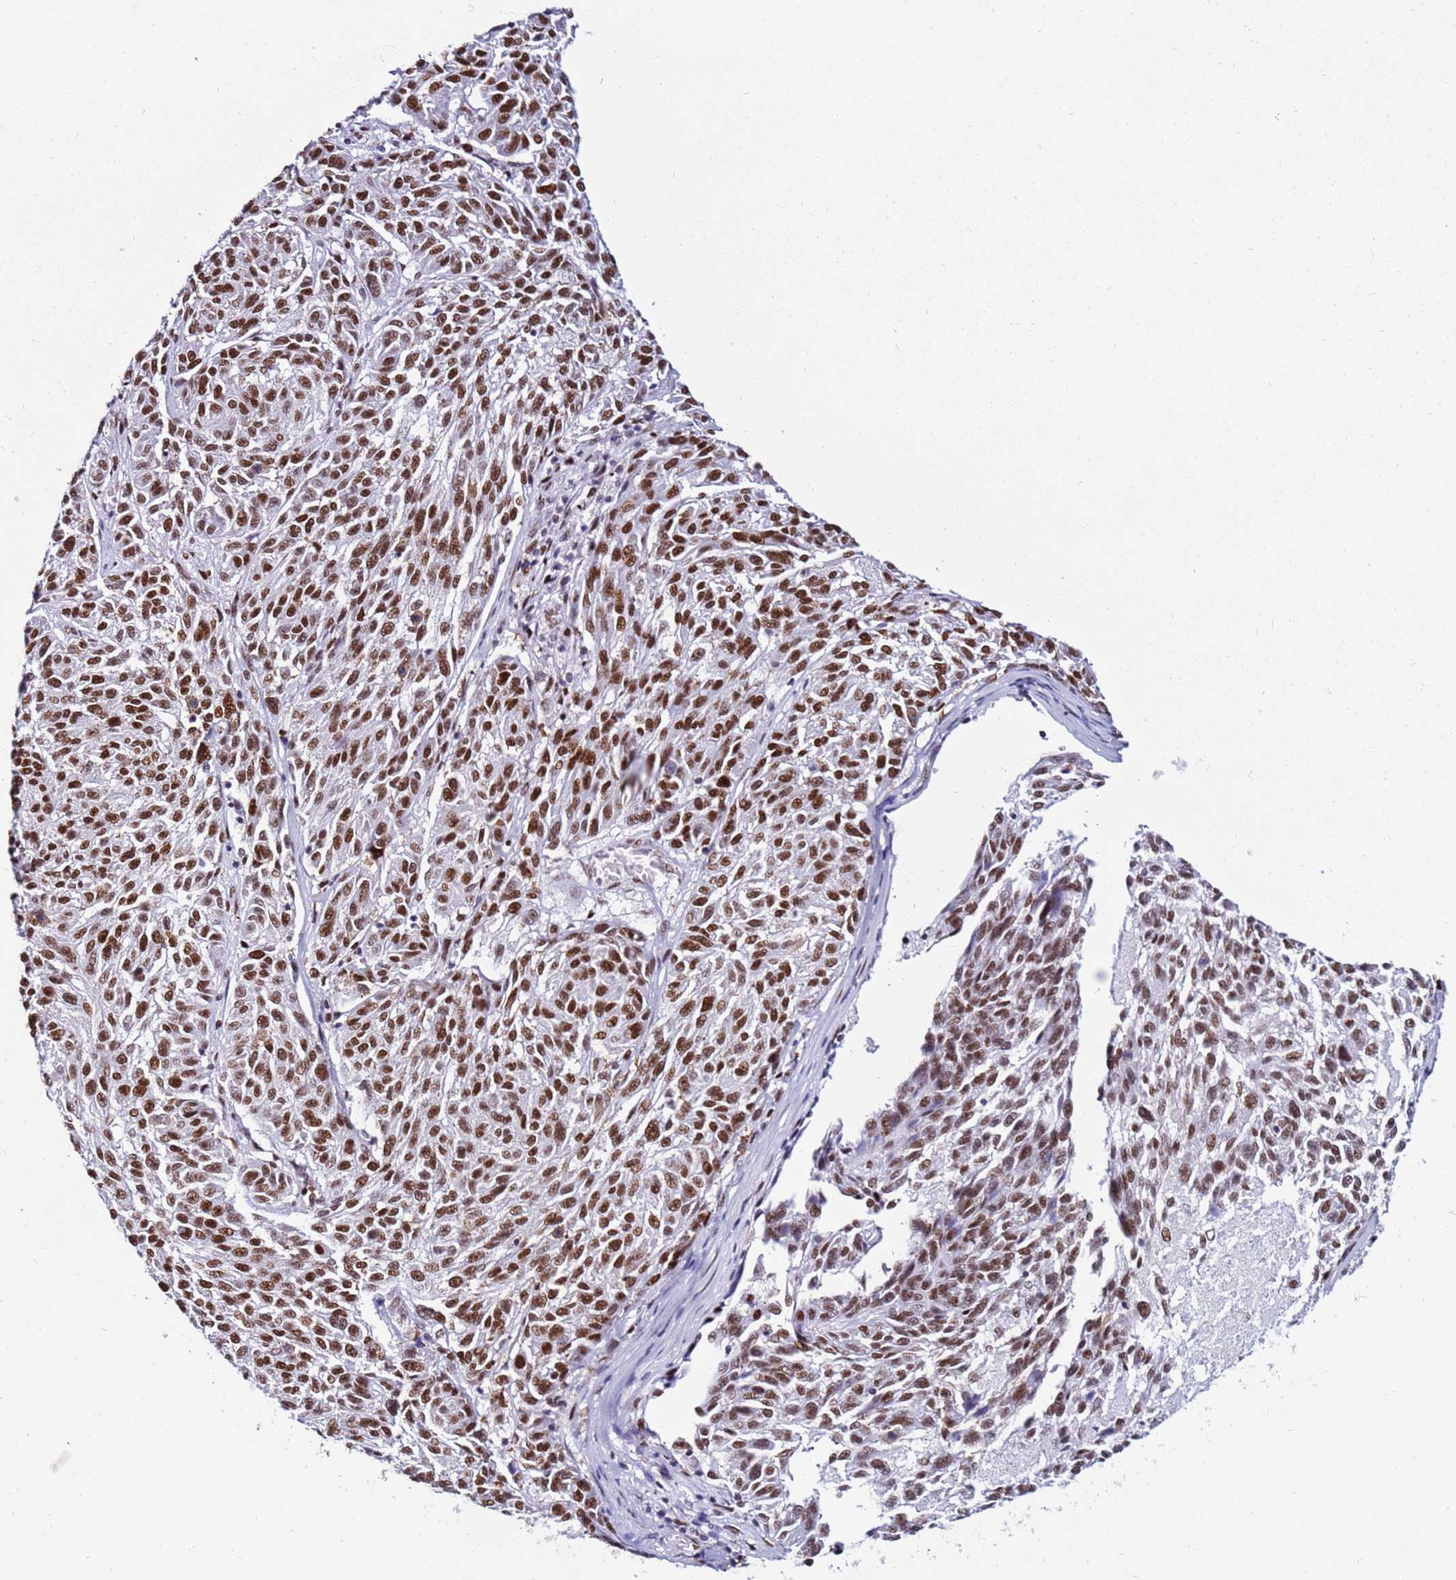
{"staining": {"intensity": "strong", "quantity": ">75%", "location": "nuclear"}, "tissue": "melanoma", "cell_type": "Tumor cells", "image_type": "cancer", "snomed": [{"axis": "morphology", "description": "Malignant melanoma, NOS"}, {"axis": "topography", "description": "Skin"}], "caption": "There is high levels of strong nuclear expression in tumor cells of melanoma, as demonstrated by immunohistochemical staining (brown color).", "gene": "KPNA4", "patient": {"sex": "male", "age": 53}}